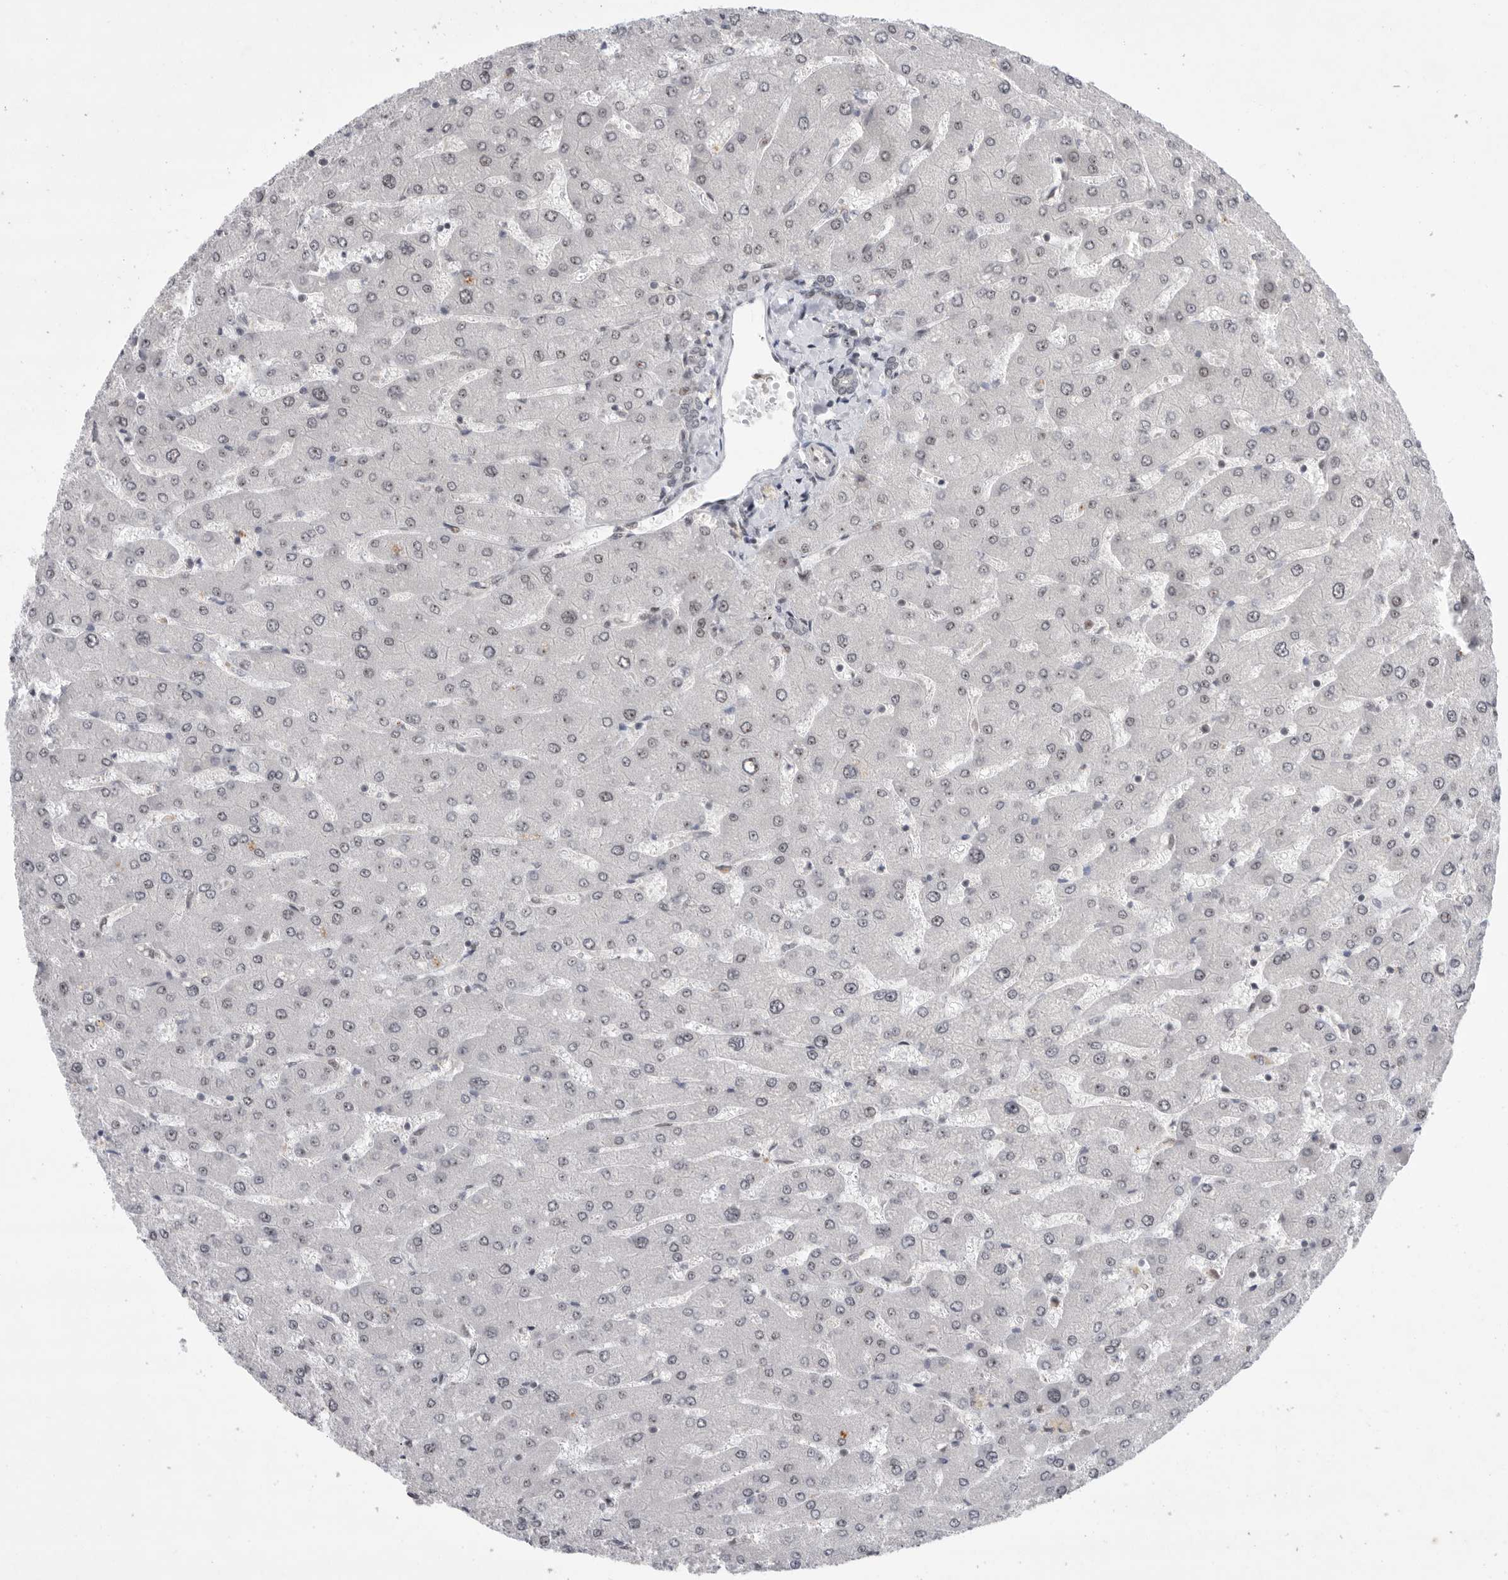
{"staining": {"intensity": "weak", "quantity": "<25%", "location": "nuclear"}, "tissue": "liver", "cell_type": "Cholangiocytes", "image_type": "normal", "snomed": [{"axis": "morphology", "description": "Normal tissue, NOS"}, {"axis": "topography", "description": "Liver"}], "caption": "High power microscopy micrograph of an immunohistochemistry (IHC) image of benign liver, revealing no significant staining in cholangiocytes. The staining was performed using DAB (3,3'-diaminobenzidine) to visualize the protein expression in brown, while the nuclei were stained in blue with hematoxylin (Magnification: 20x).", "gene": "ZNF830", "patient": {"sex": "male", "age": 55}}